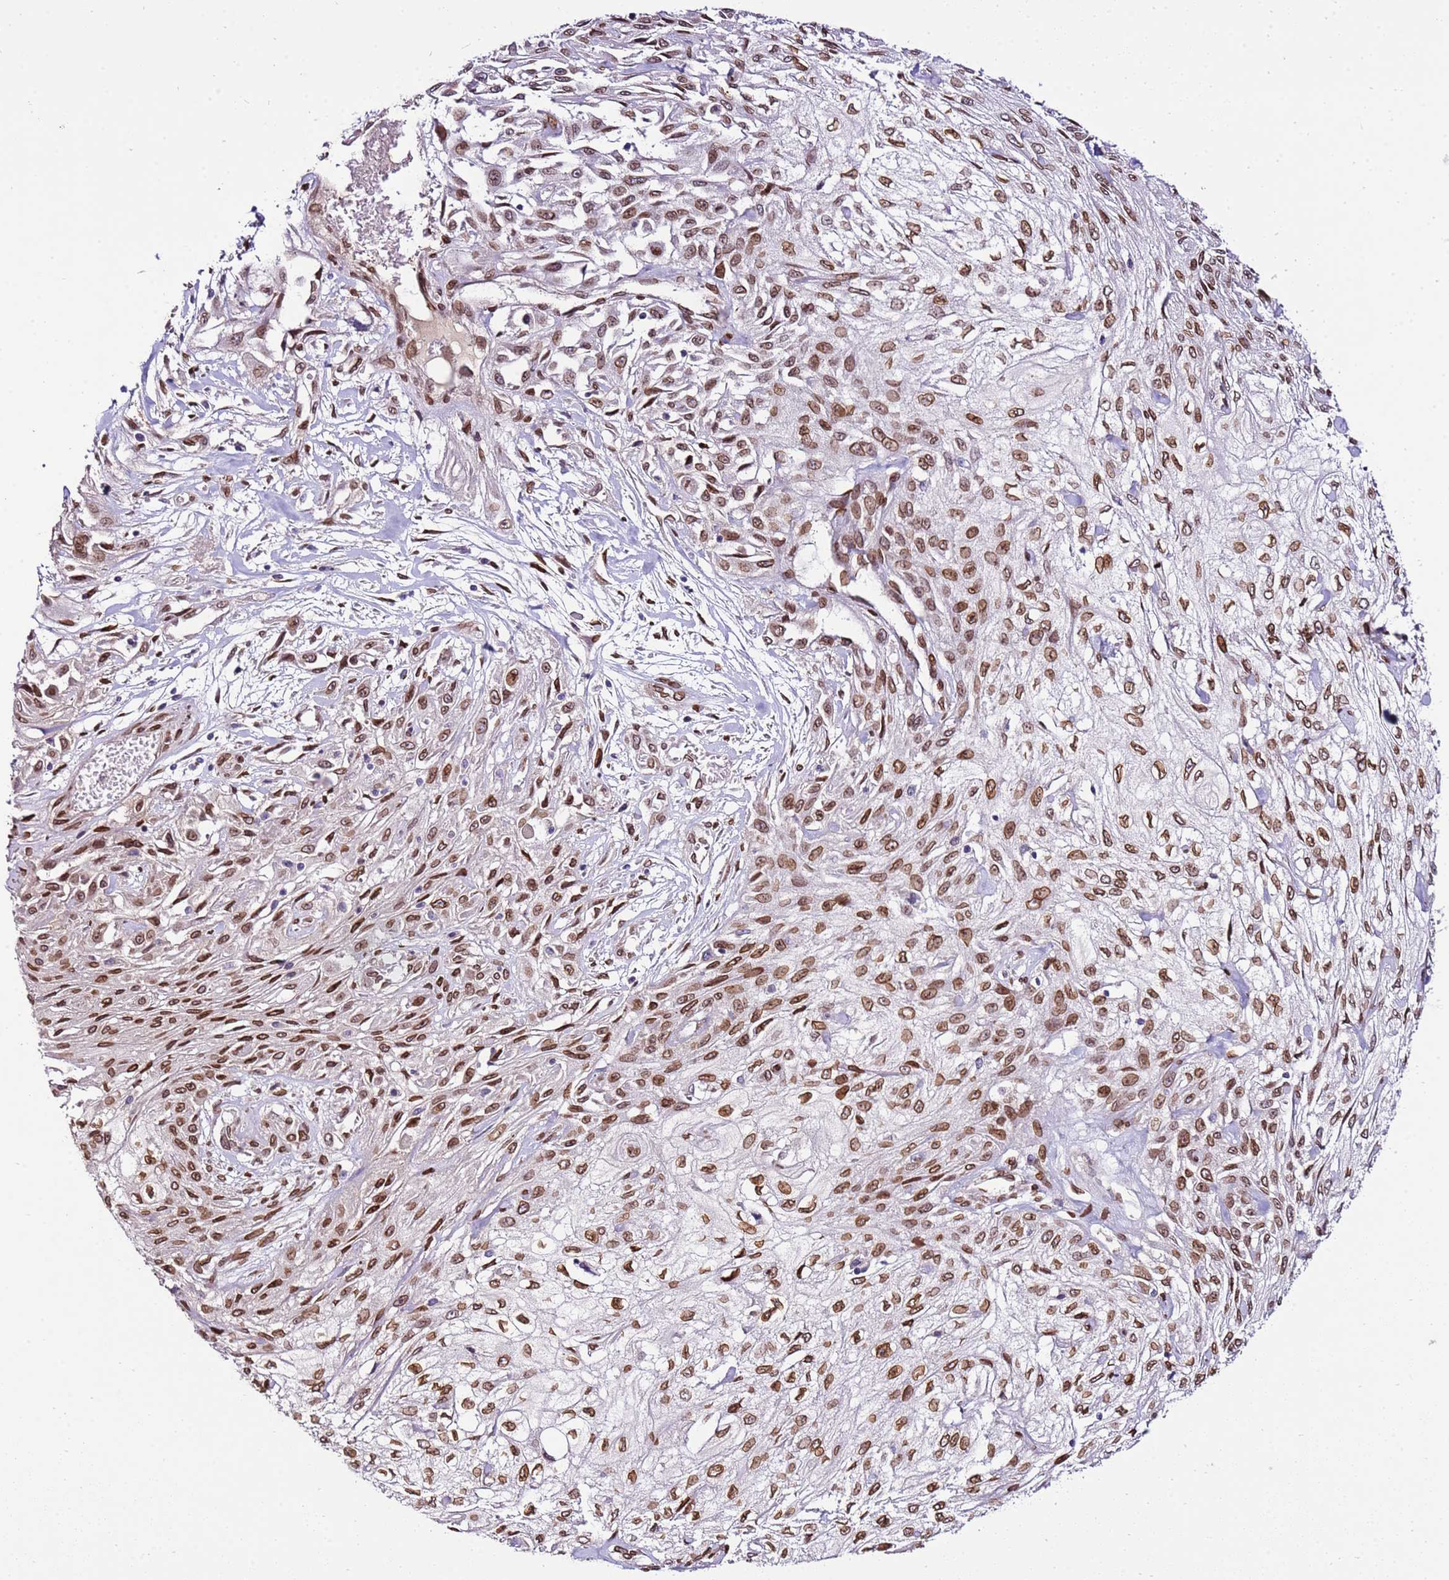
{"staining": {"intensity": "moderate", "quantity": ">75%", "location": "cytoplasmic/membranous,nuclear"}, "tissue": "skin cancer", "cell_type": "Tumor cells", "image_type": "cancer", "snomed": [{"axis": "morphology", "description": "Squamous cell carcinoma, NOS"}, {"axis": "morphology", "description": "Squamous cell carcinoma, metastatic, NOS"}, {"axis": "topography", "description": "Skin"}, {"axis": "topography", "description": "Lymph node"}], "caption": "Skin squamous cell carcinoma stained with a protein marker exhibits moderate staining in tumor cells.", "gene": "TMEM47", "patient": {"sex": "male", "age": 75}}